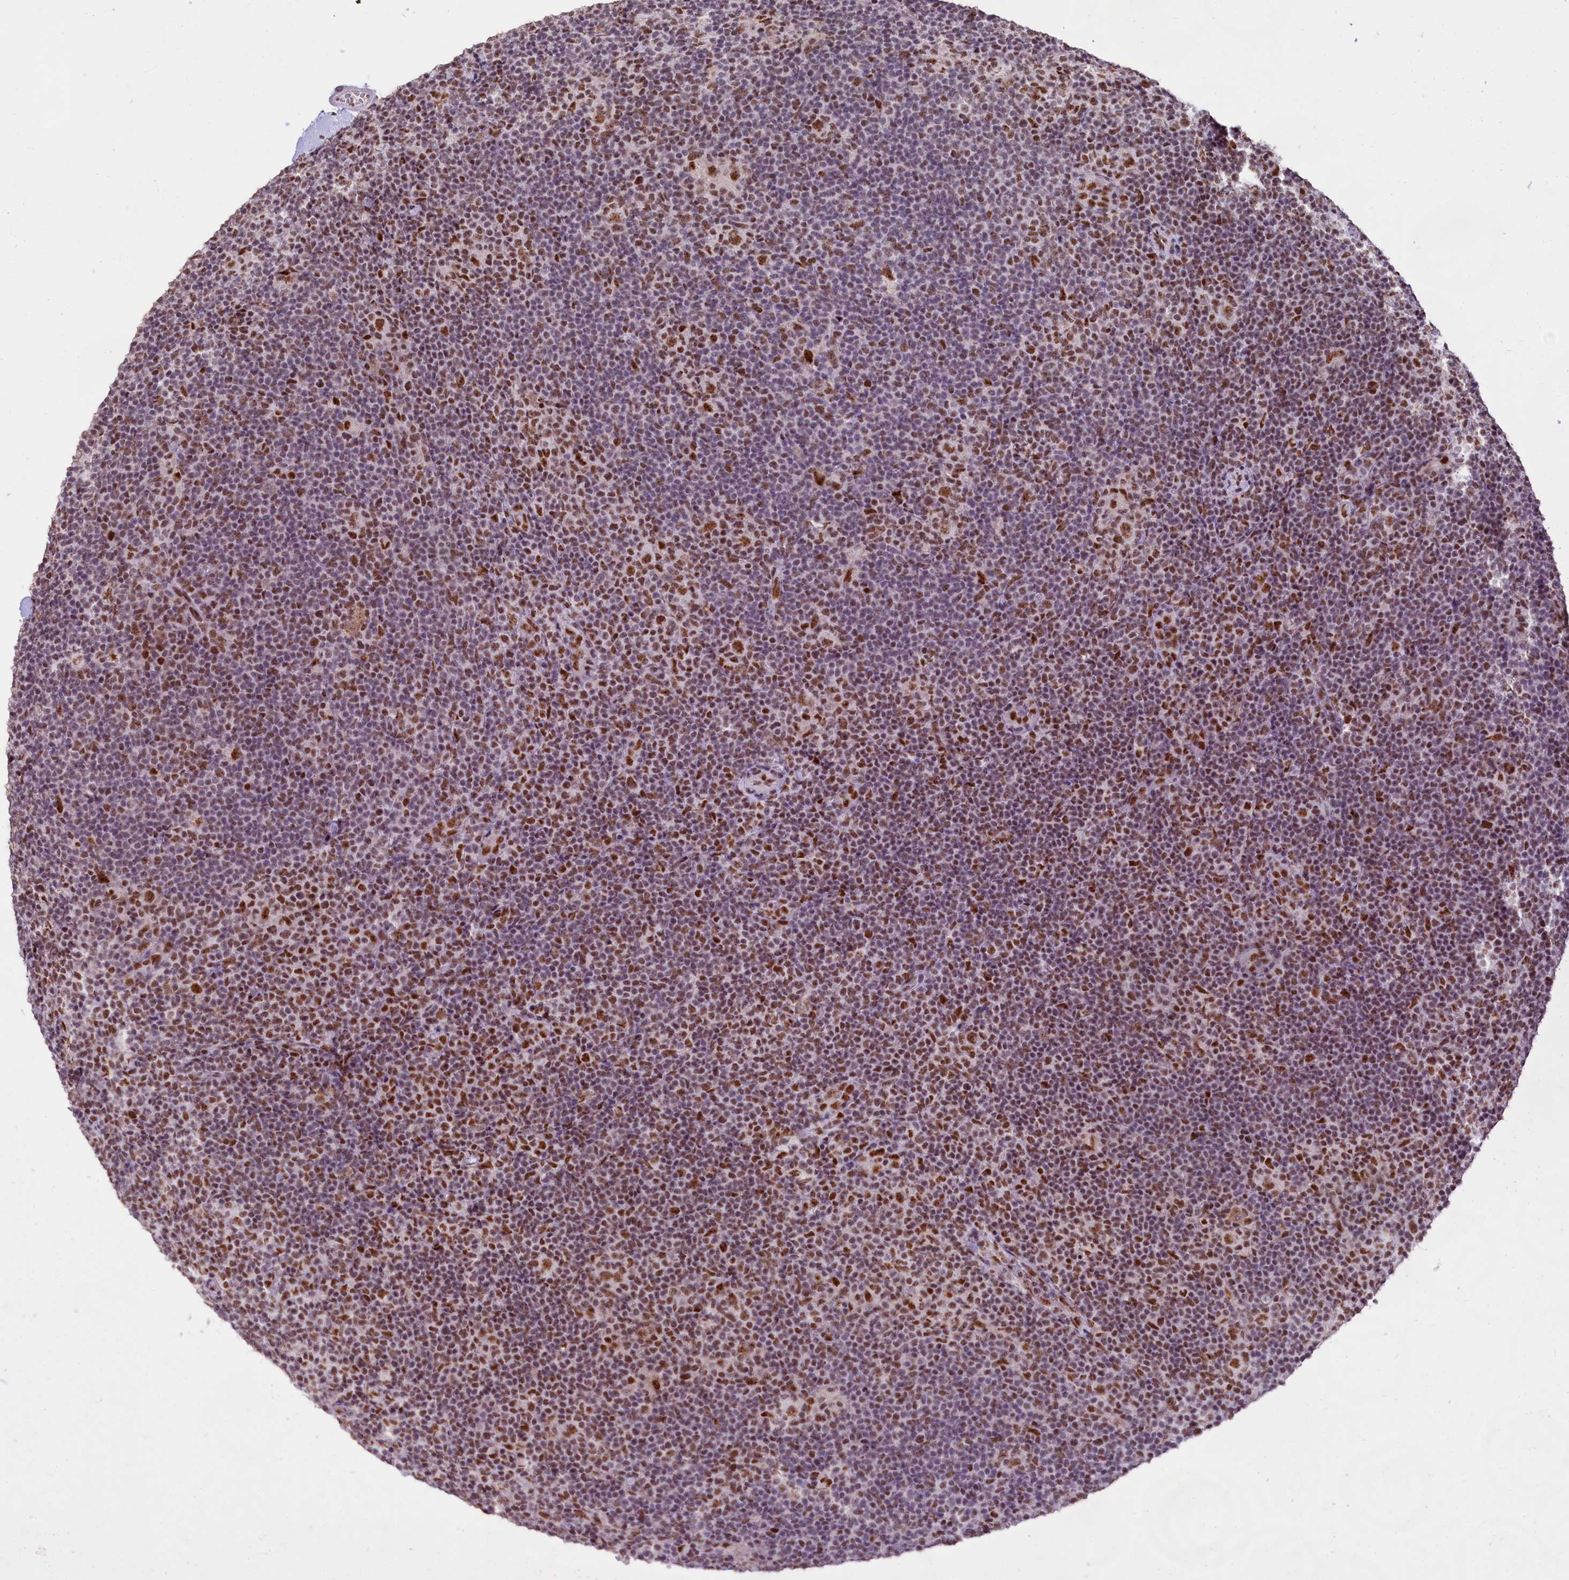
{"staining": {"intensity": "moderate", "quantity": ">75%", "location": "nuclear"}, "tissue": "lymphoma", "cell_type": "Tumor cells", "image_type": "cancer", "snomed": [{"axis": "morphology", "description": "Hodgkin's disease, NOS"}, {"axis": "topography", "description": "Lymph node"}], "caption": "Human lymphoma stained for a protein (brown) demonstrates moderate nuclear positive positivity in approximately >75% of tumor cells.", "gene": "HIRA", "patient": {"sex": "female", "age": 57}}